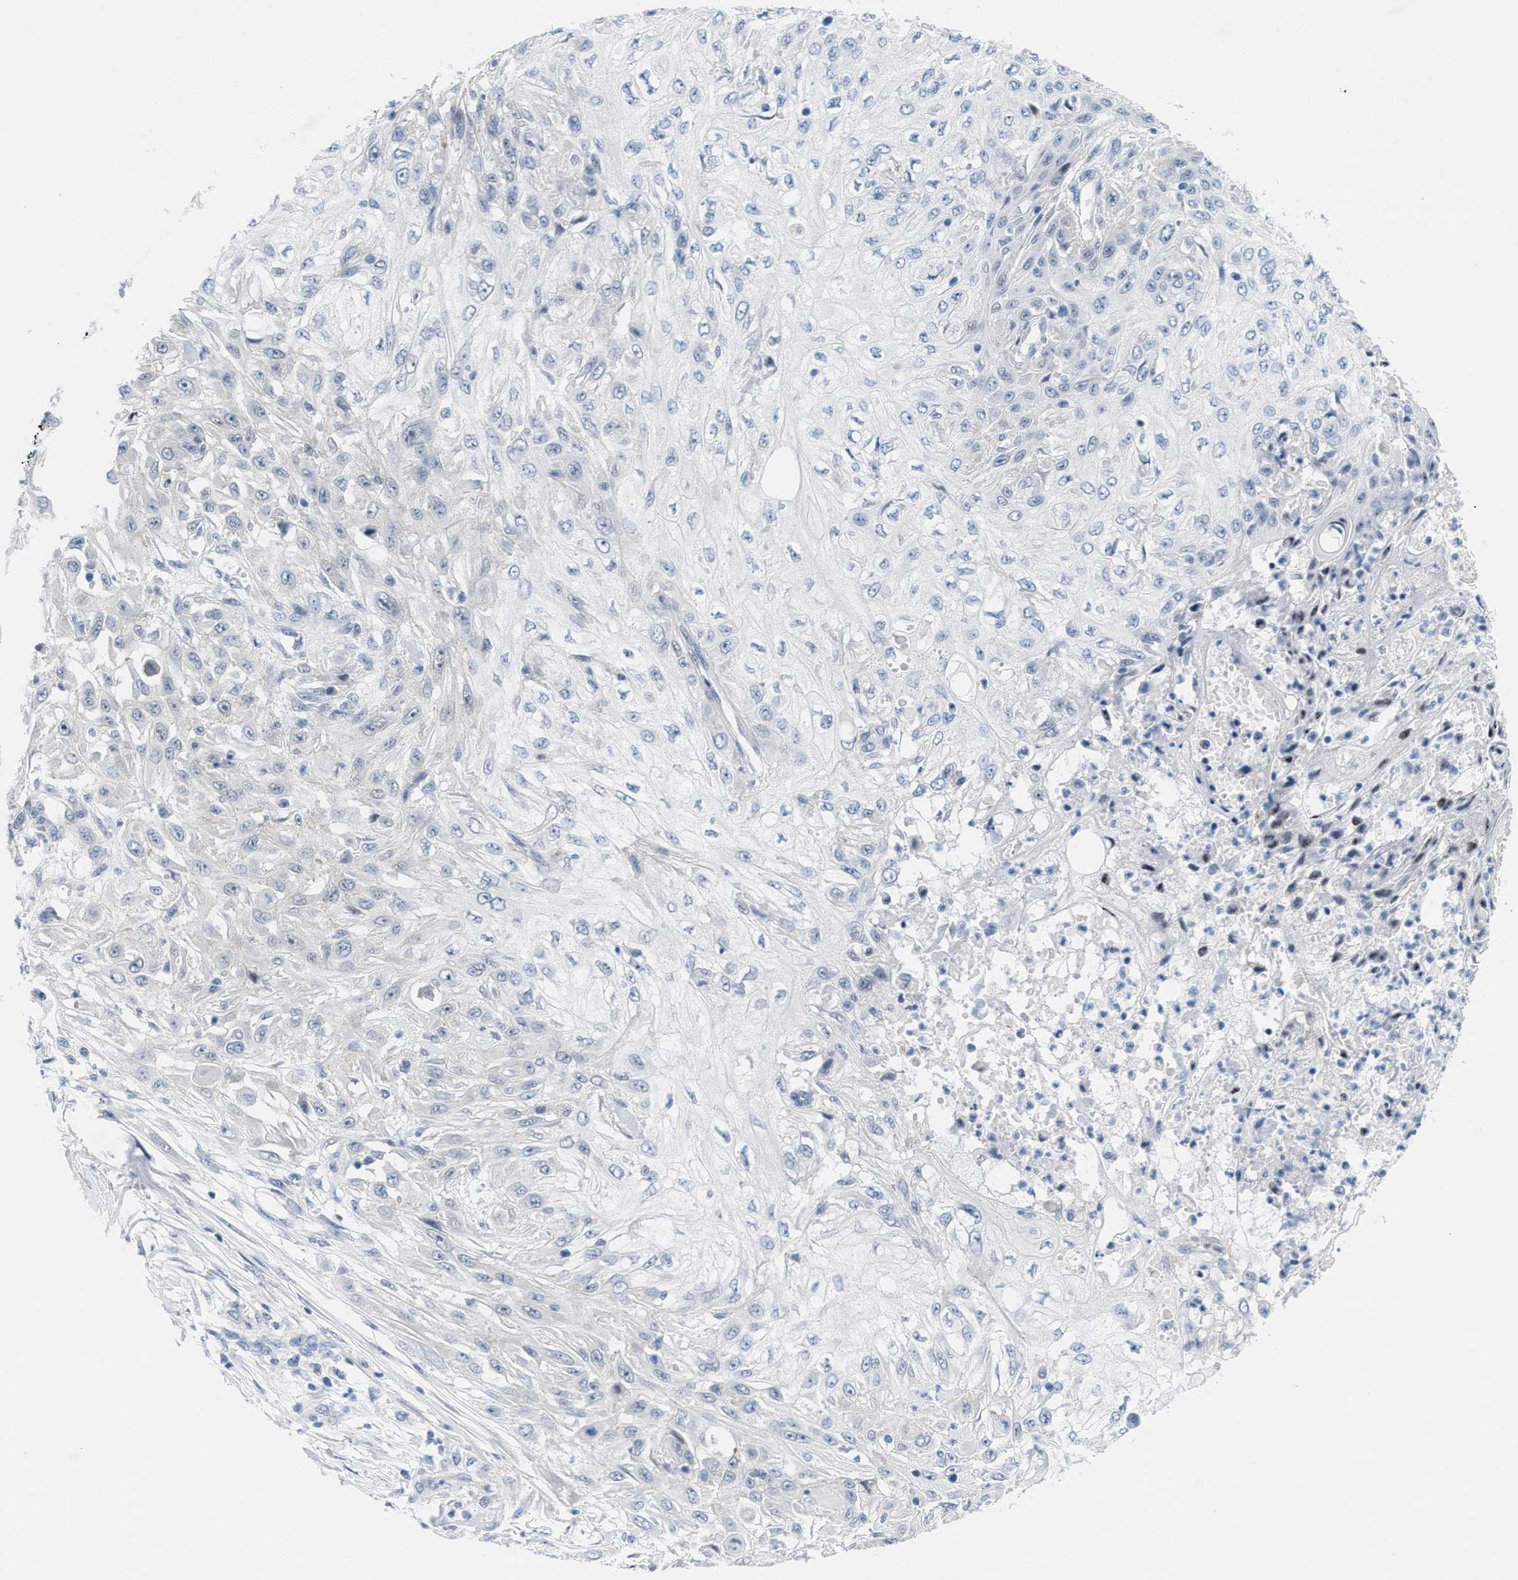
{"staining": {"intensity": "negative", "quantity": "none", "location": "none"}, "tissue": "skin cancer", "cell_type": "Tumor cells", "image_type": "cancer", "snomed": [{"axis": "morphology", "description": "Squamous cell carcinoma, NOS"}, {"axis": "morphology", "description": "Squamous cell carcinoma, metastatic, NOS"}, {"axis": "topography", "description": "Skin"}, {"axis": "topography", "description": "Lymph node"}], "caption": "The histopathology image reveals no significant staining in tumor cells of skin cancer.", "gene": "WIPI2", "patient": {"sex": "male", "age": 75}}